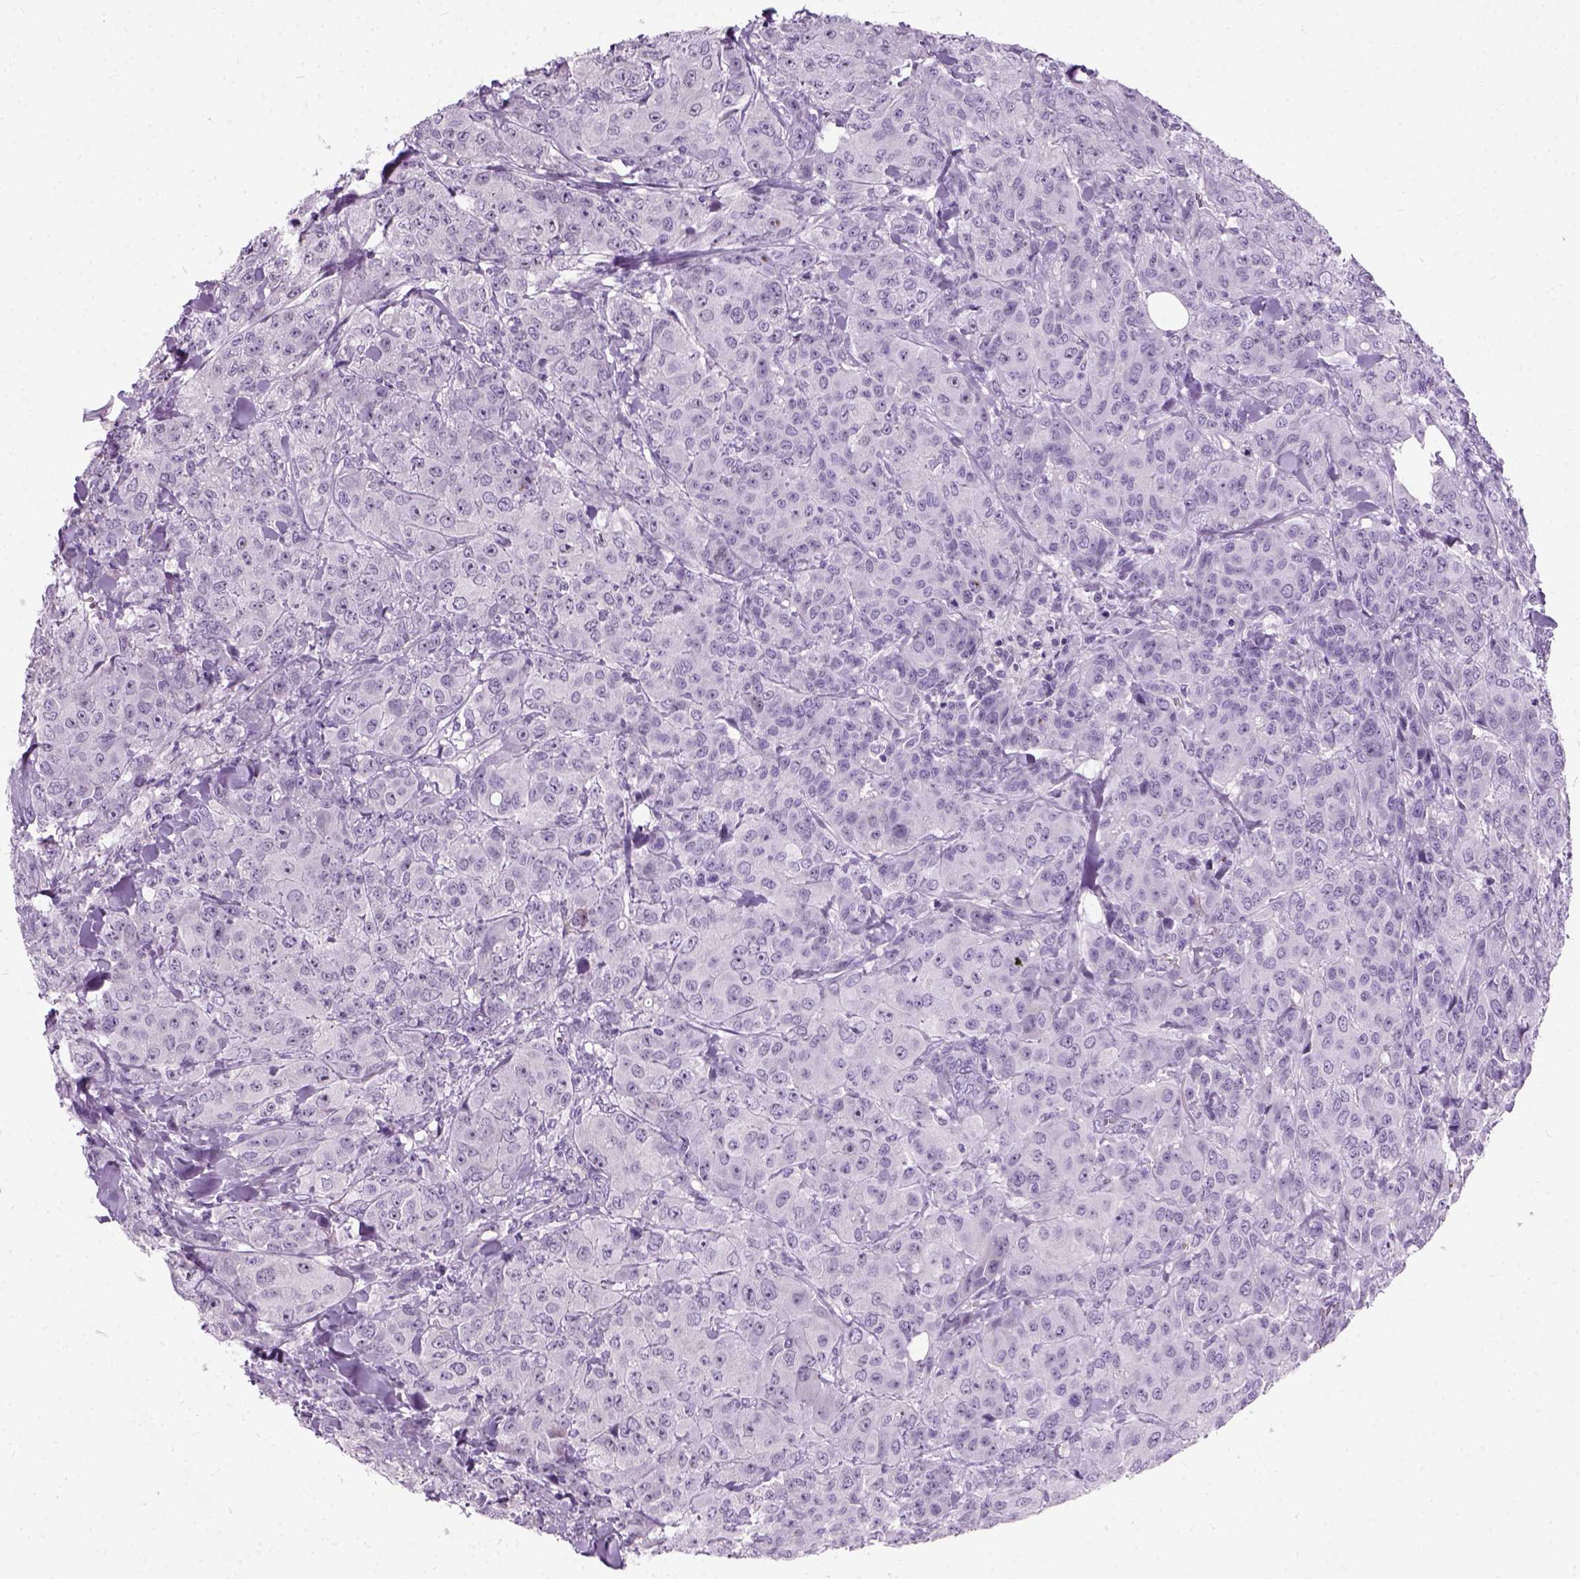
{"staining": {"intensity": "negative", "quantity": "none", "location": "none"}, "tissue": "breast cancer", "cell_type": "Tumor cells", "image_type": "cancer", "snomed": [{"axis": "morphology", "description": "Duct carcinoma"}, {"axis": "topography", "description": "Breast"}], "caption": "Human infiltrating ductal carcinoma (breast) stained for a protein using IHC reveals no staining in tumor cells.", "gene": "AXDND1", "patient": {"sex": "female", "age": 43}}